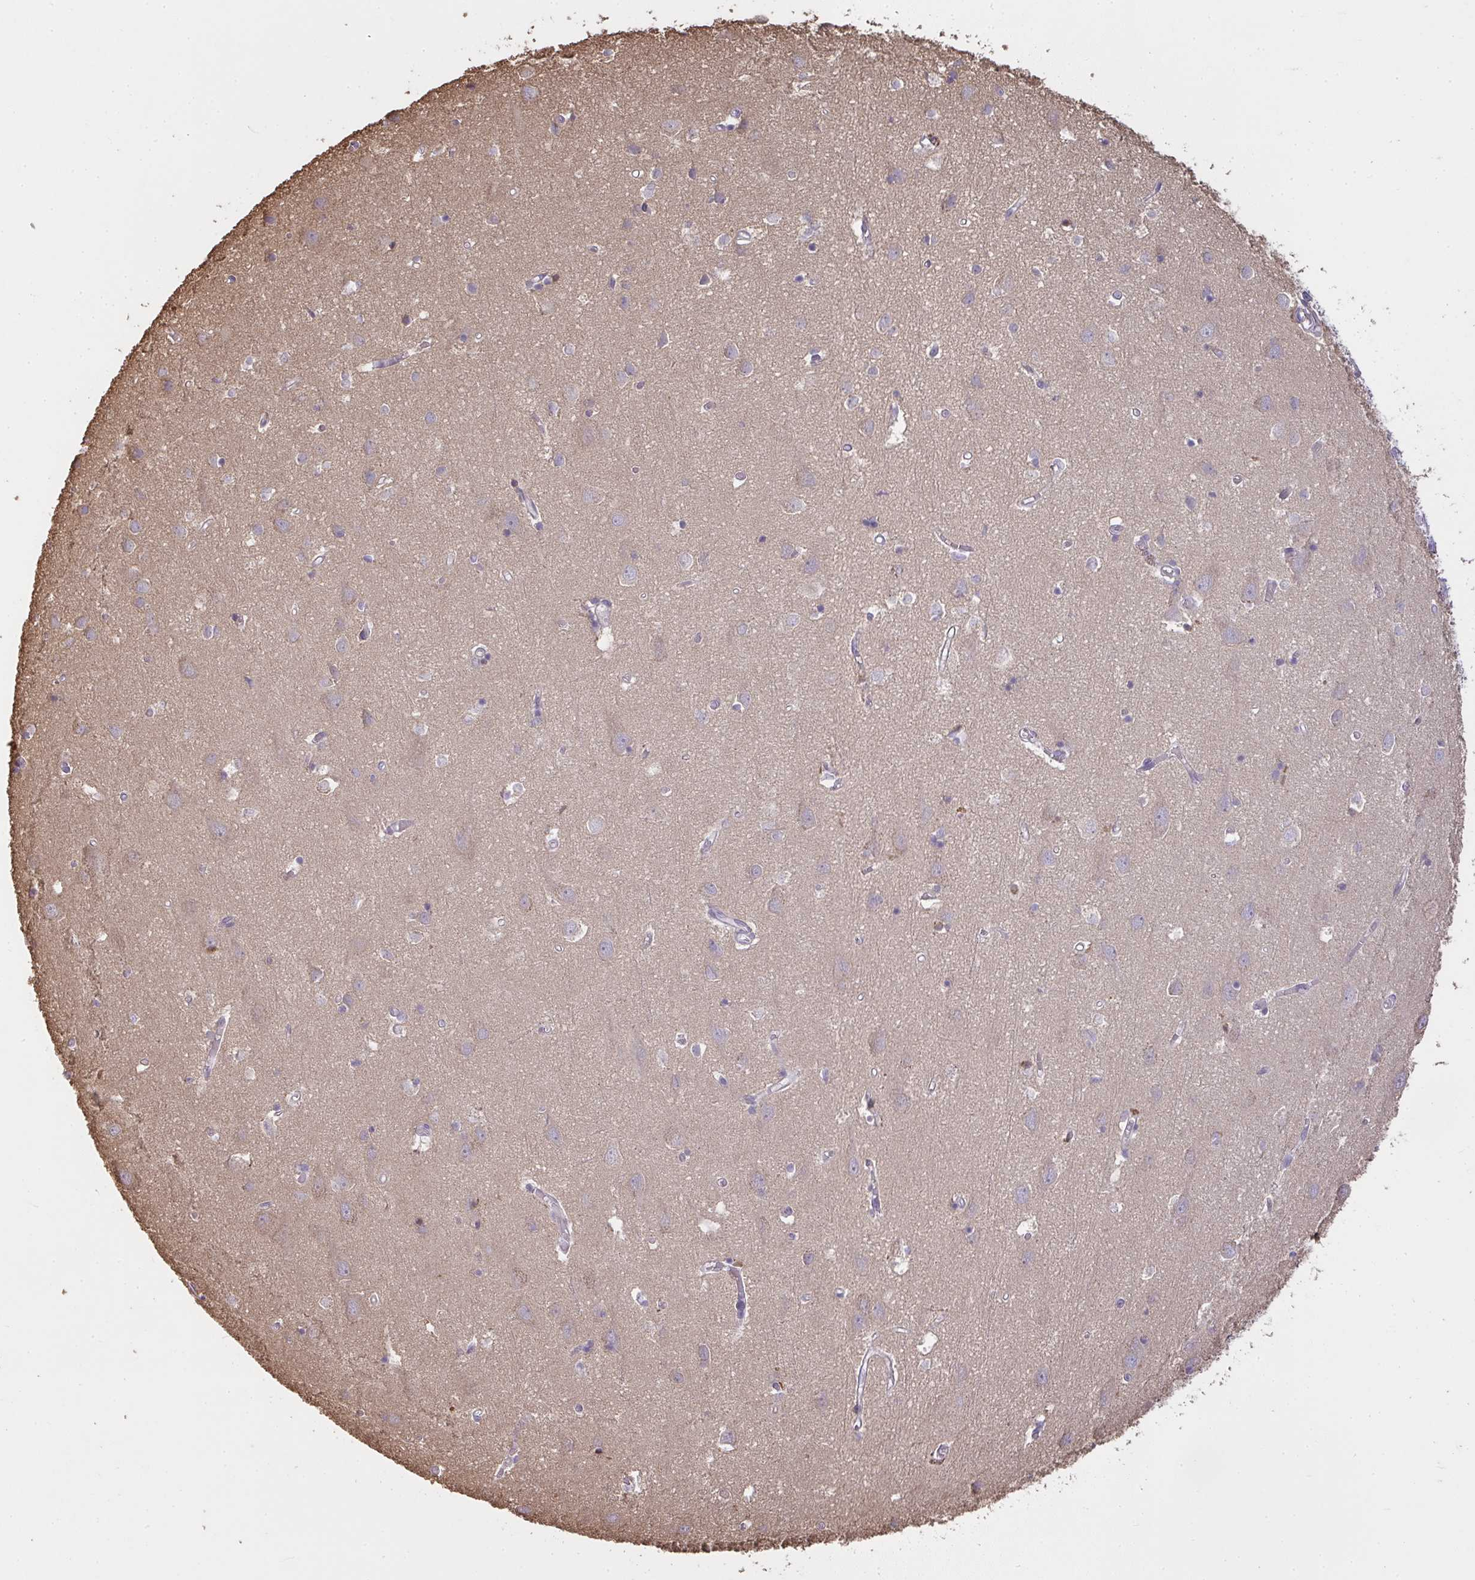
{"staining": {"intensity": "negative", "quantity": "none", "location": "none"}, "tissue": "cerebral cortex", "cell_type": "Endothelial cells", "image_type": "normal", "snomed": [{"axis": "morphology", "description": "Normal tissue, NOS"}, {"axis": "topography", "description": "Cerebral cortex"}], "caption": "Immunohistochemistry (IHC) of benign cerebral cortex displays no positivity in endothelial cells.", "gene": "BRINP3", "patient": {"sex": "male", "age": 70}}